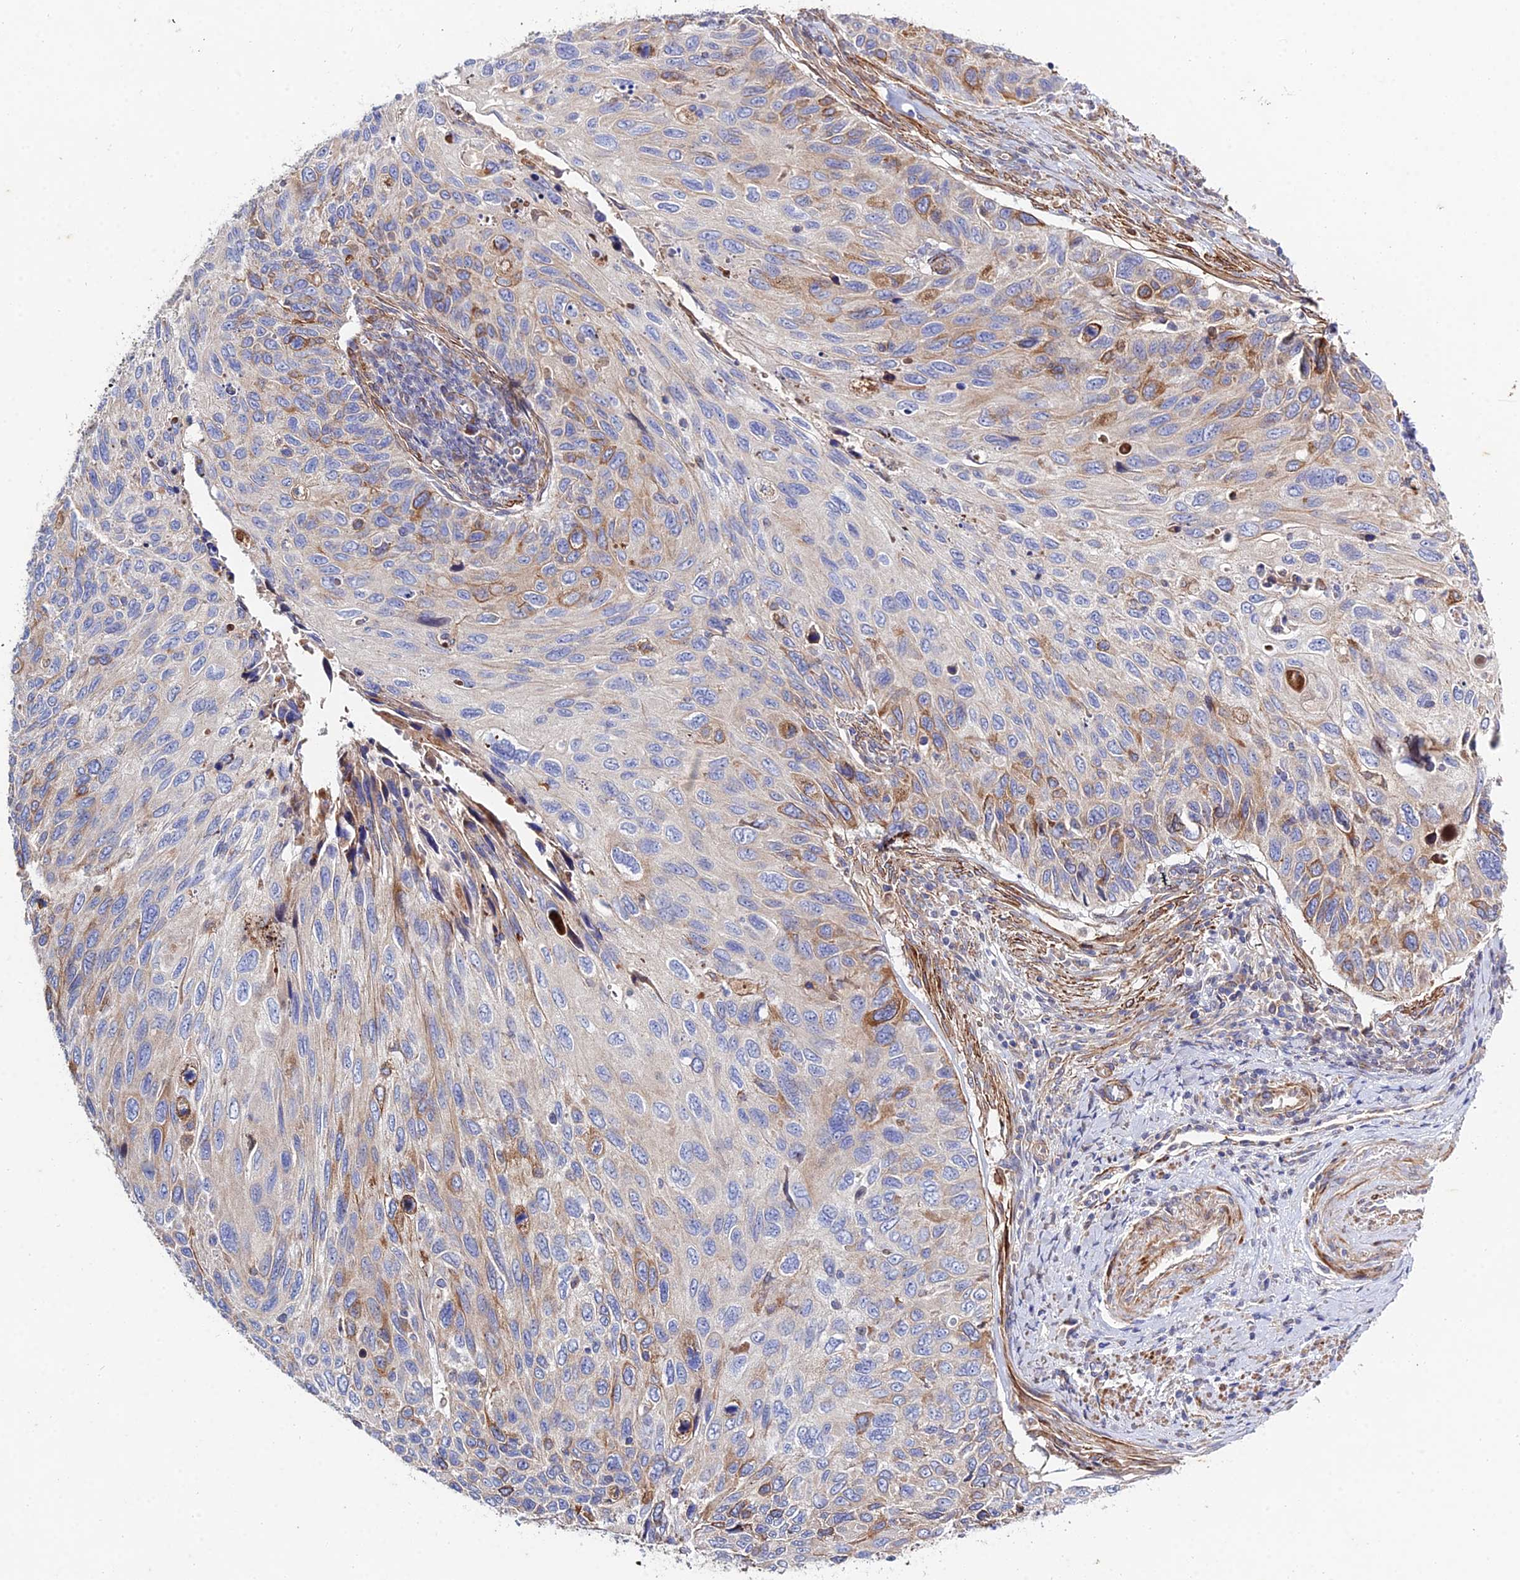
{"staining": {"intensity": "moderate", "quantity": "<25%", "location": "cytoplasmic/membranous"}, "tissue": "cervical cancer", "cell_type": "Tumor cells", "image_type": "cancer", "snomed": [{"axis": "morphology", "description": "Squamous cell carcinoma, NOS"}, {"axis": "topography", "description": "Cervix"}], "caption": "Immunohistochemical staining of cervical cancer demonstrates moderate cytoplasmic/membranous protein positivity in approximately <25% of tumor cells.", "gene": "ARL6IP1", "patient": {"sex": "female", "age": 70}}